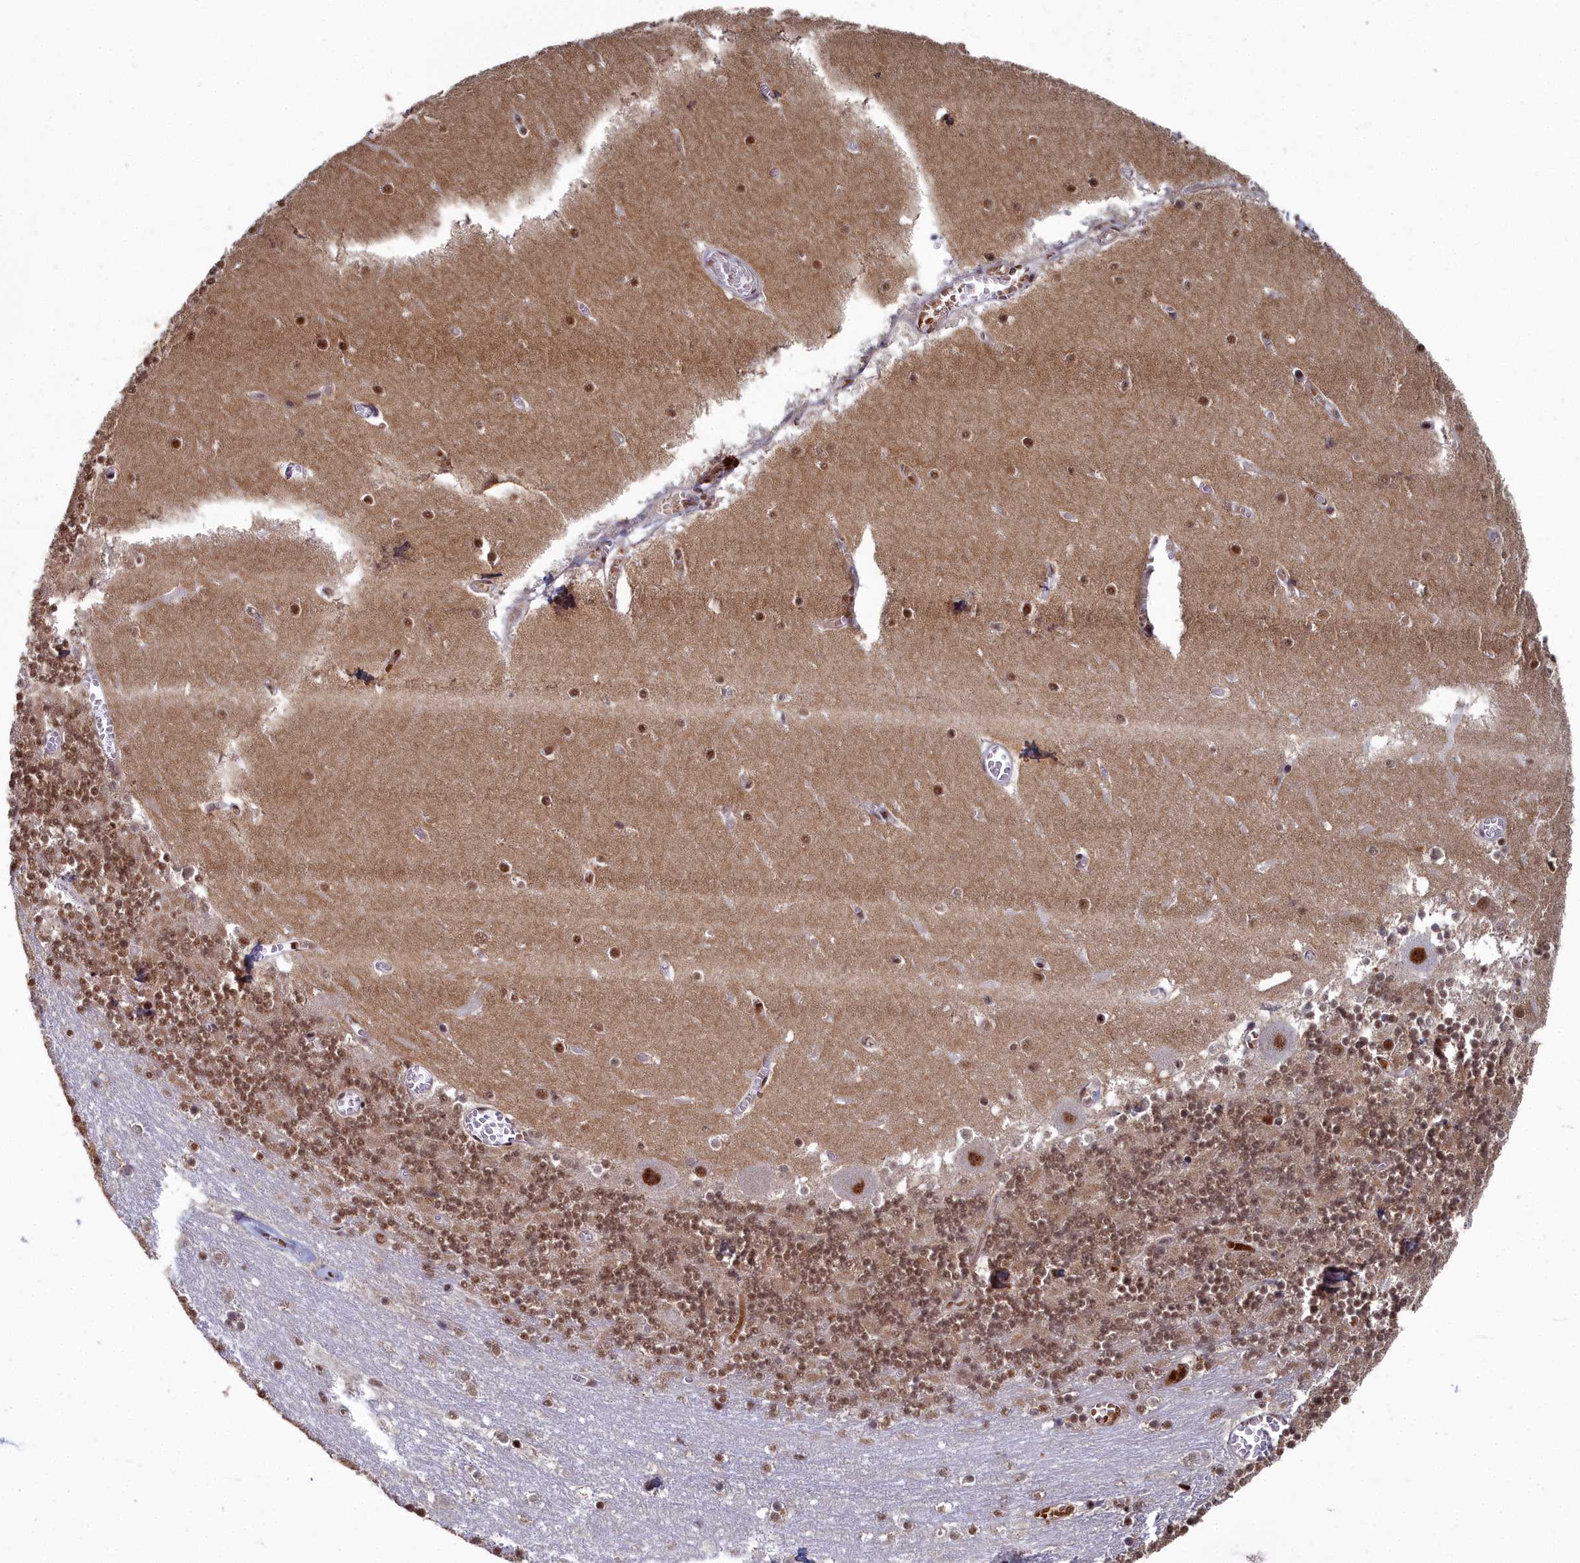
{"staining": {"intensity": "moderate", "quantity": ">75%", "location": "nuclear"}, "tissue": "cerebellum", "cell_type": "Cells in granular layer", "image_type": "normal", "snomed": [{"axis": "morphology", "description": "Normal tissue, NOS"}, {"axis": "topography", "description": "Cerebellum"}], "caption": "Moderate nuclear protein positivity is identified in about >75% of cells in granular layer in cerebellum.", "gene": "SF3B3", "patient": {"sex": "female", "age": 28}}